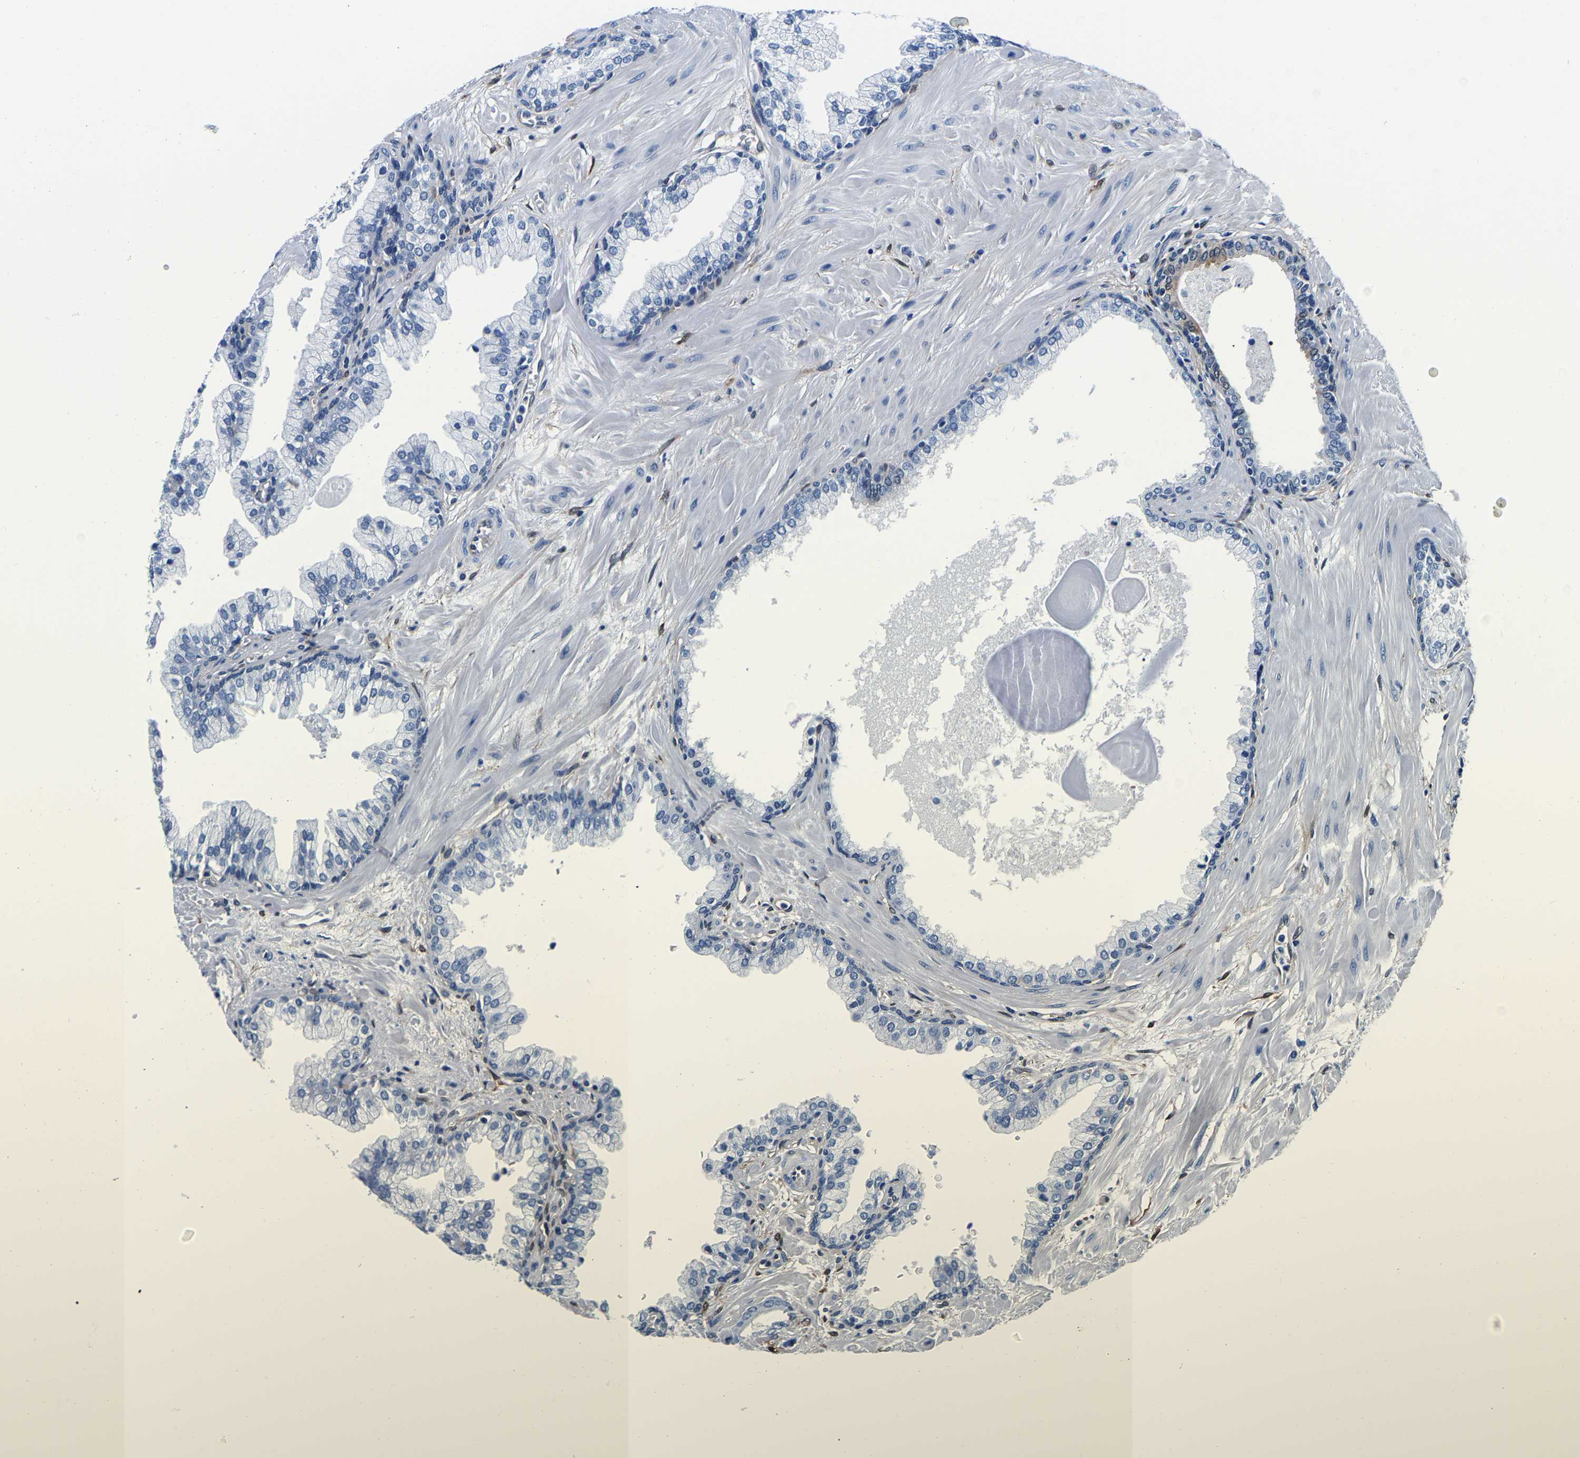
{"staining": {"intensity": "negative", "quantity": "none", "location": "none"}, "tissue": "prostate cancer", "cell_type": "Tumor cells", "image_type": "cancer", "snomed": [{"axis": "morphology", "description": "Adenocarcinoma, Low grade"}, {"axis": "topography", "description": "Prostate"}], "caption": "Prostate adenocarcinoma (low-grade) was stained to show a protein in brown. There is no significant staining in tumor cells.", "gene": "S100A13", "patient": {"sex": "male", "age": 53}}